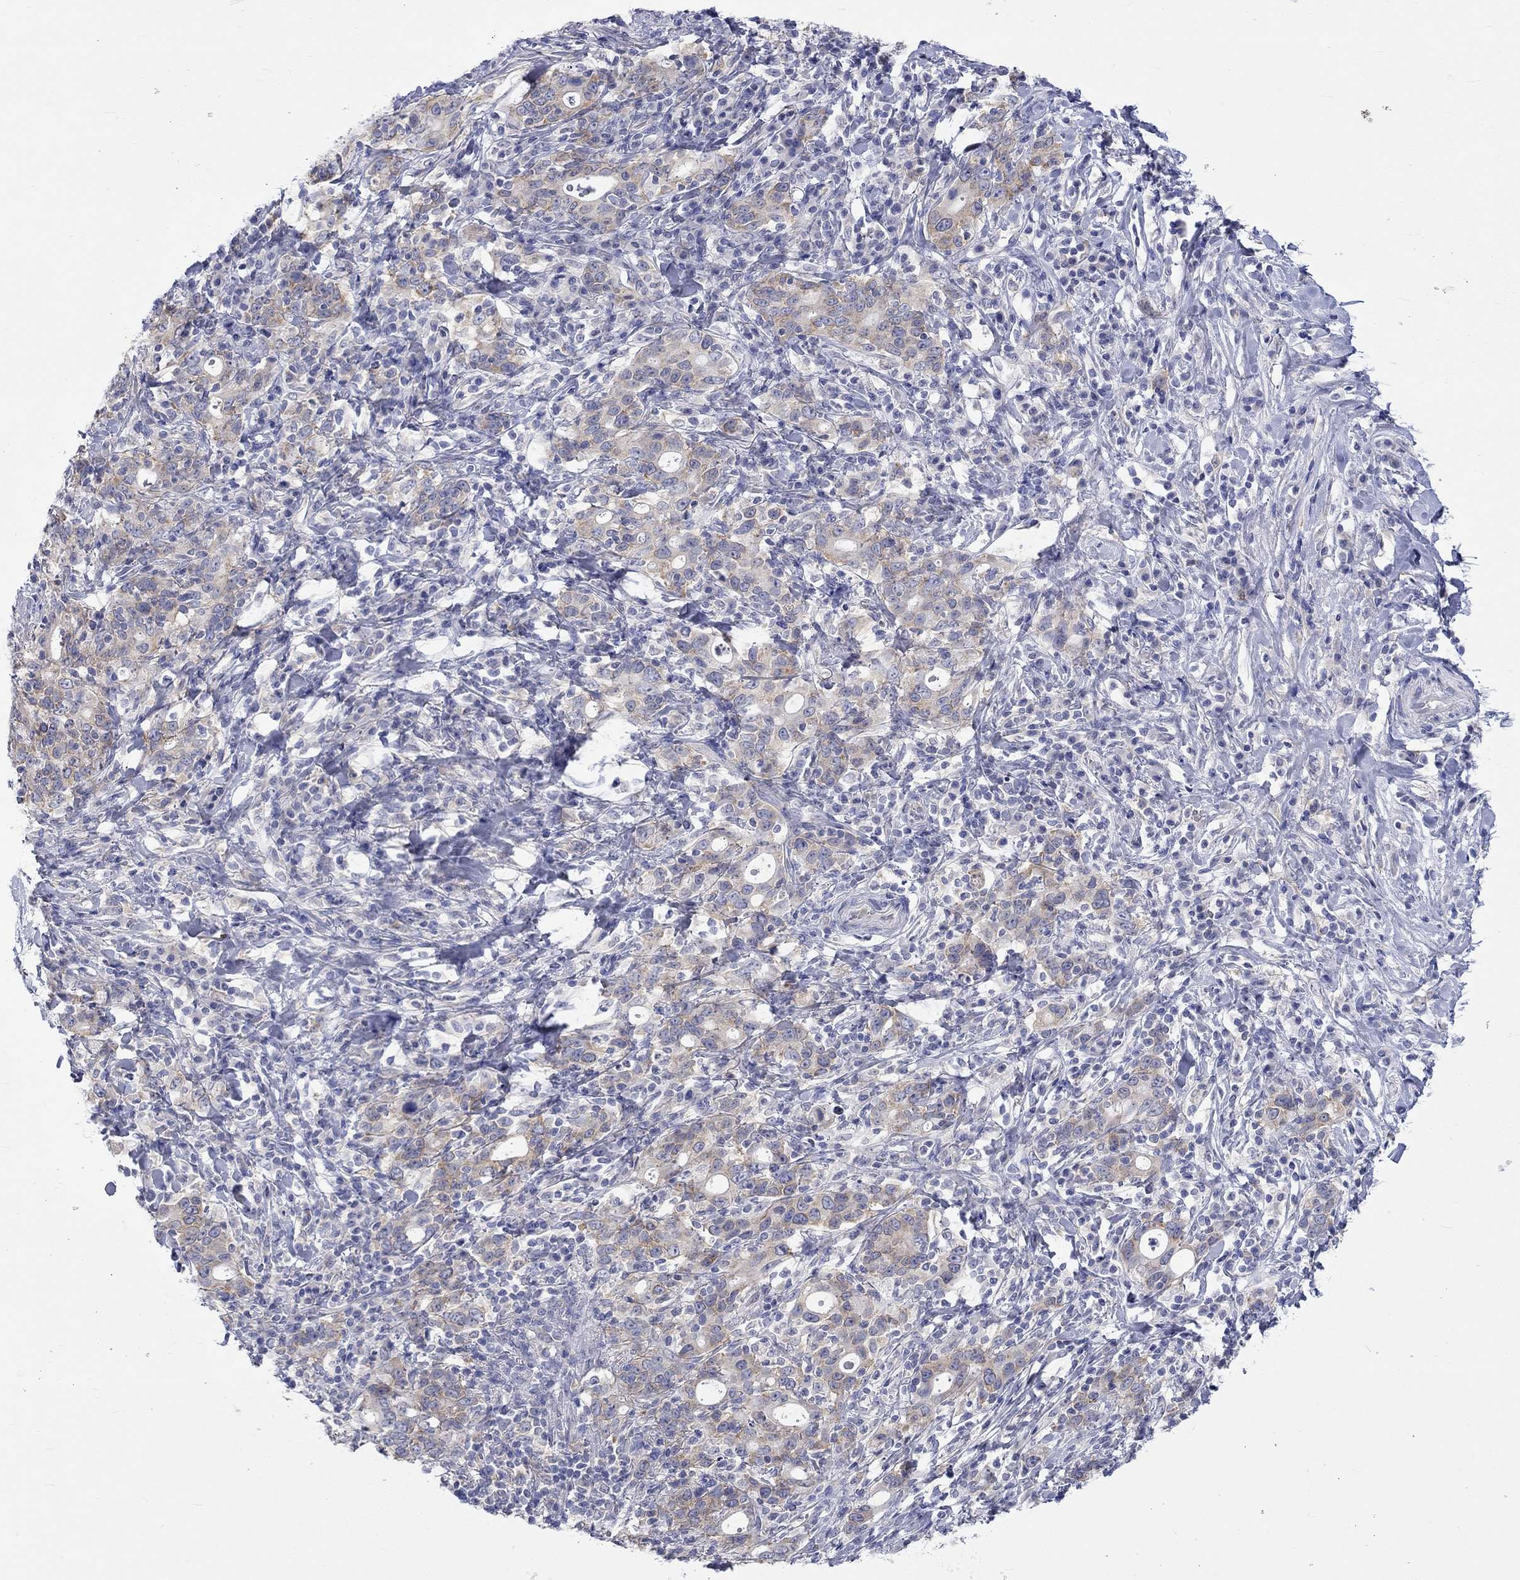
{"staining": {"intensity": "weak", "quantity": "25%-75%", "location": "cytoplasmic/membranous"}, "tissue": "stomach cancer", "cell_type": "Tumor cells", "image_type": "cancer", "snomed": [{"axis": "morphology", "description": "Adenocarcinoma, NOS"}, {"axis": "topography", "description": "Stomach"}], "caption": "Brown immunohistochemical staining in human stomach cancer (adenocarcinoma) shows weak cytoplasmic/membranous expression in about 25%-75% of tumor cells.", "gene": "CERS1", "patient": {"sex": "male", "age": 79}}